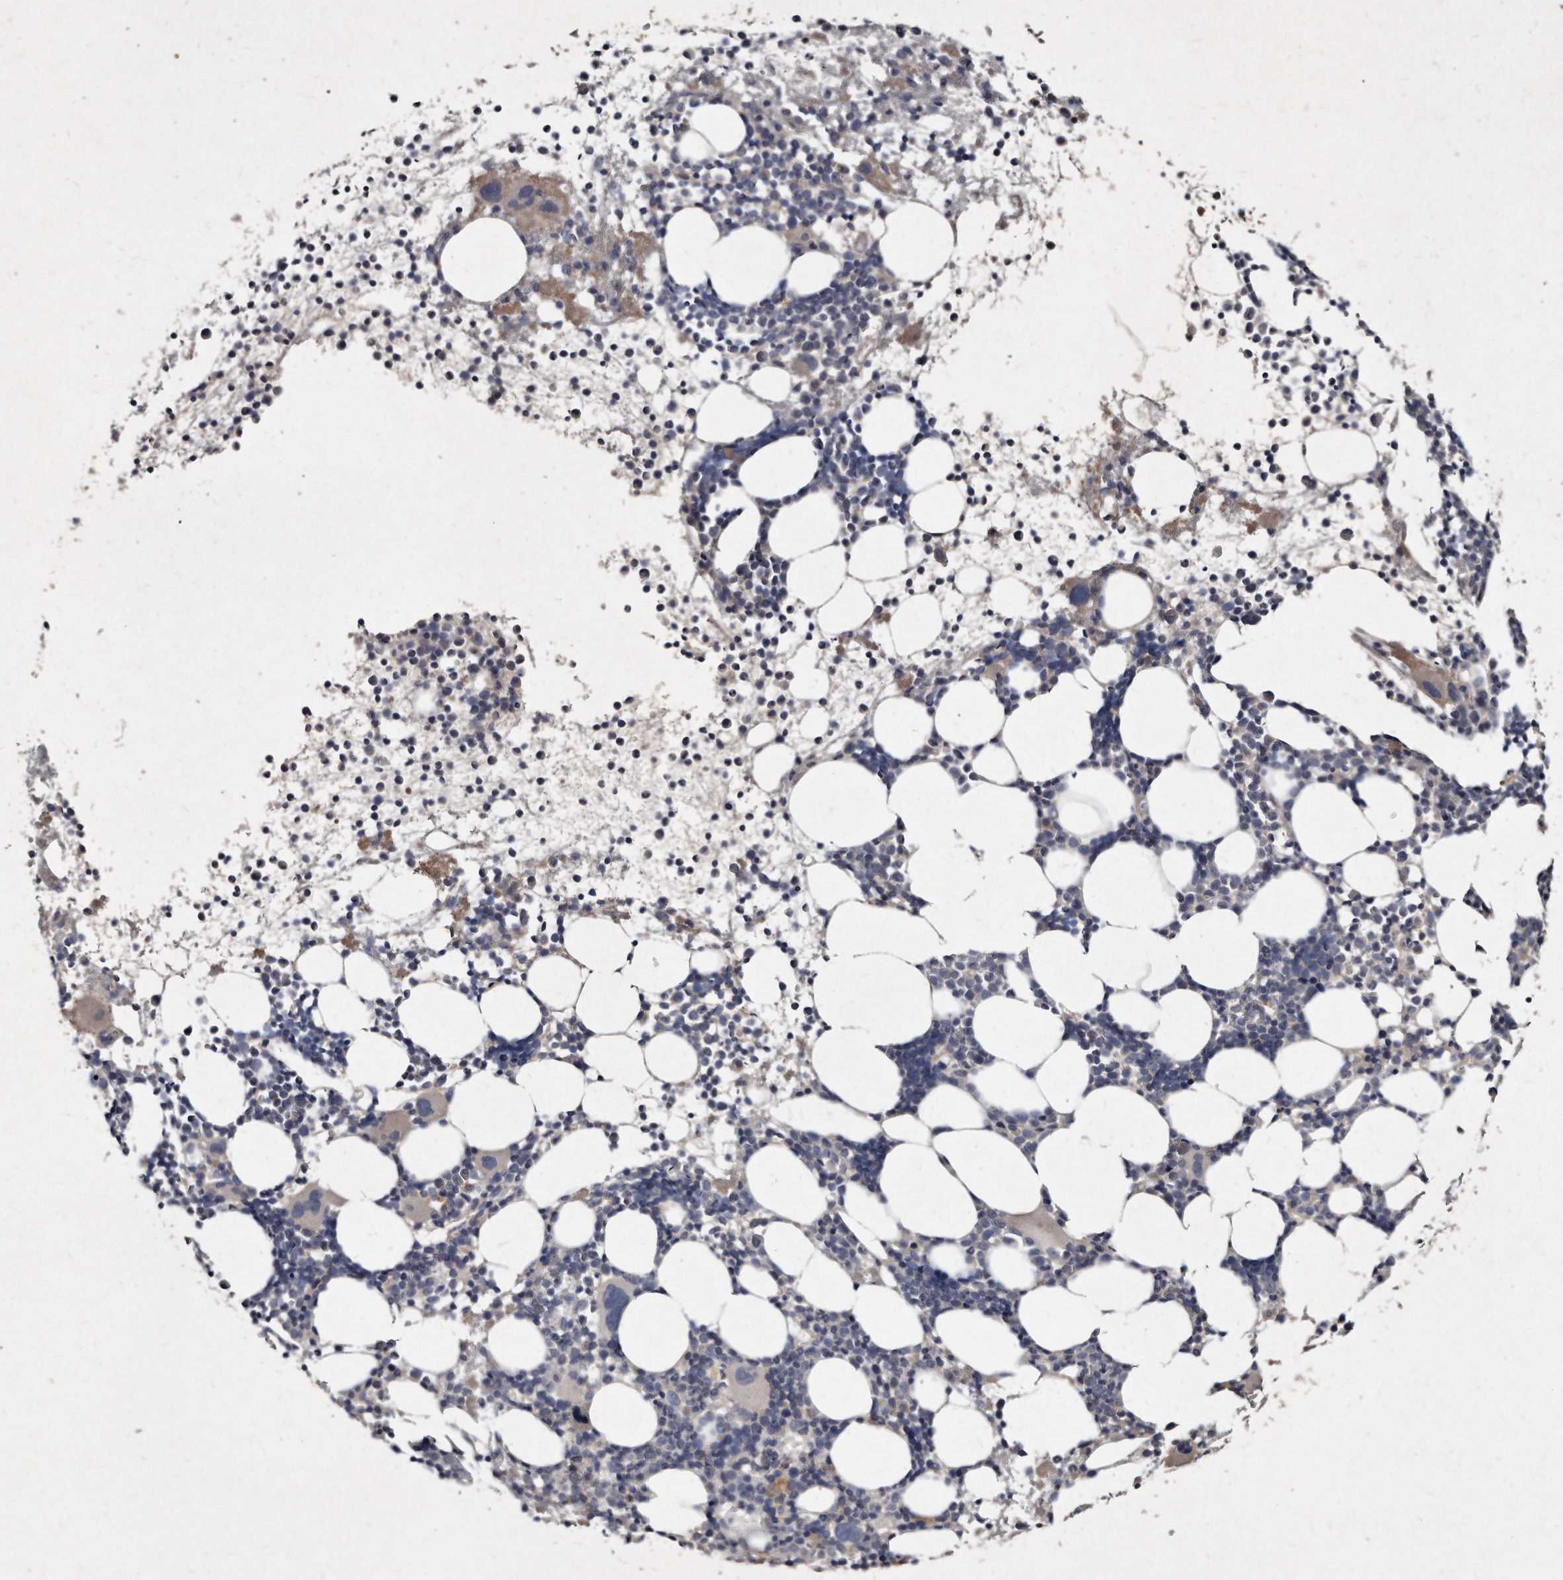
{"staining": {"intensity": "weak", "quantity": "<25%", "location": "cytoplasmic/membranous"}, "tissue": "bone marrow", "cell_type": "Hematopoietic cells", "image_type": "normal", "snomed": [{"axis": "morphology", "description": "Normal tissue, NOS"}, {"axis": "topography", "description": "Bone marrow"}], "caption": "The histopathology image exhibits no significant positivity in hematopoietic cells of bone marrow.", "gene": "KLHDC3", "patient": {"sex": "female", "age": 57}}